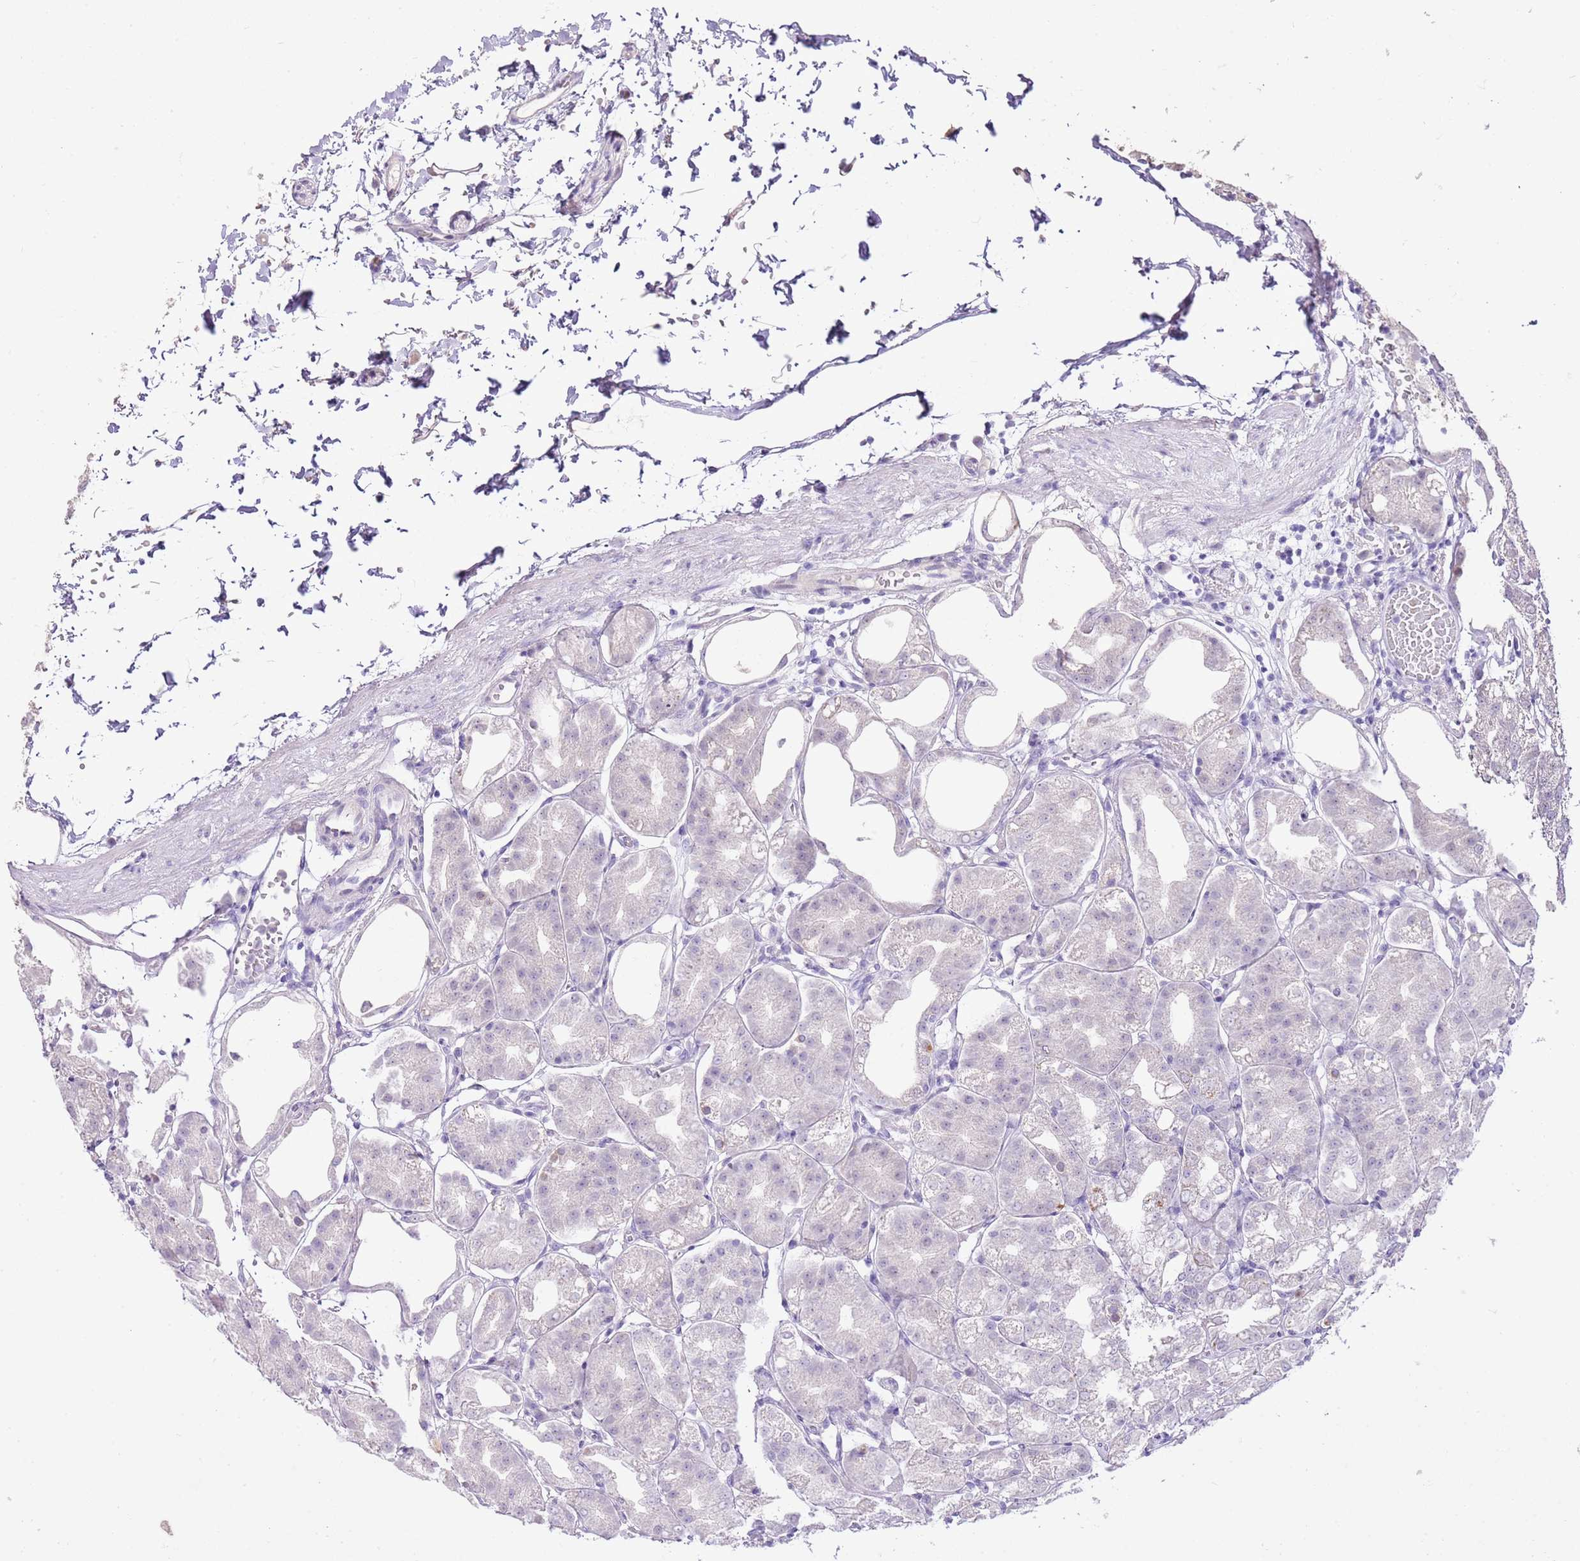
{"staining": {"intensity": "negative", "quantity": "none", "location": "none"}, "tissue": "stomach", "cell_type": "Glandular cells", "image_type": "normal", "snomed": [{"axis": "morphology", "description": "Normal tissue, NOS"}, {"axis": "topography", "description": "Stomach, lower"}], "caption": "The histopathology image displays no staining of glandular cells in benign stomach.", "gene": "XPO7", "patient": {"sex": "male", "age": 71}}